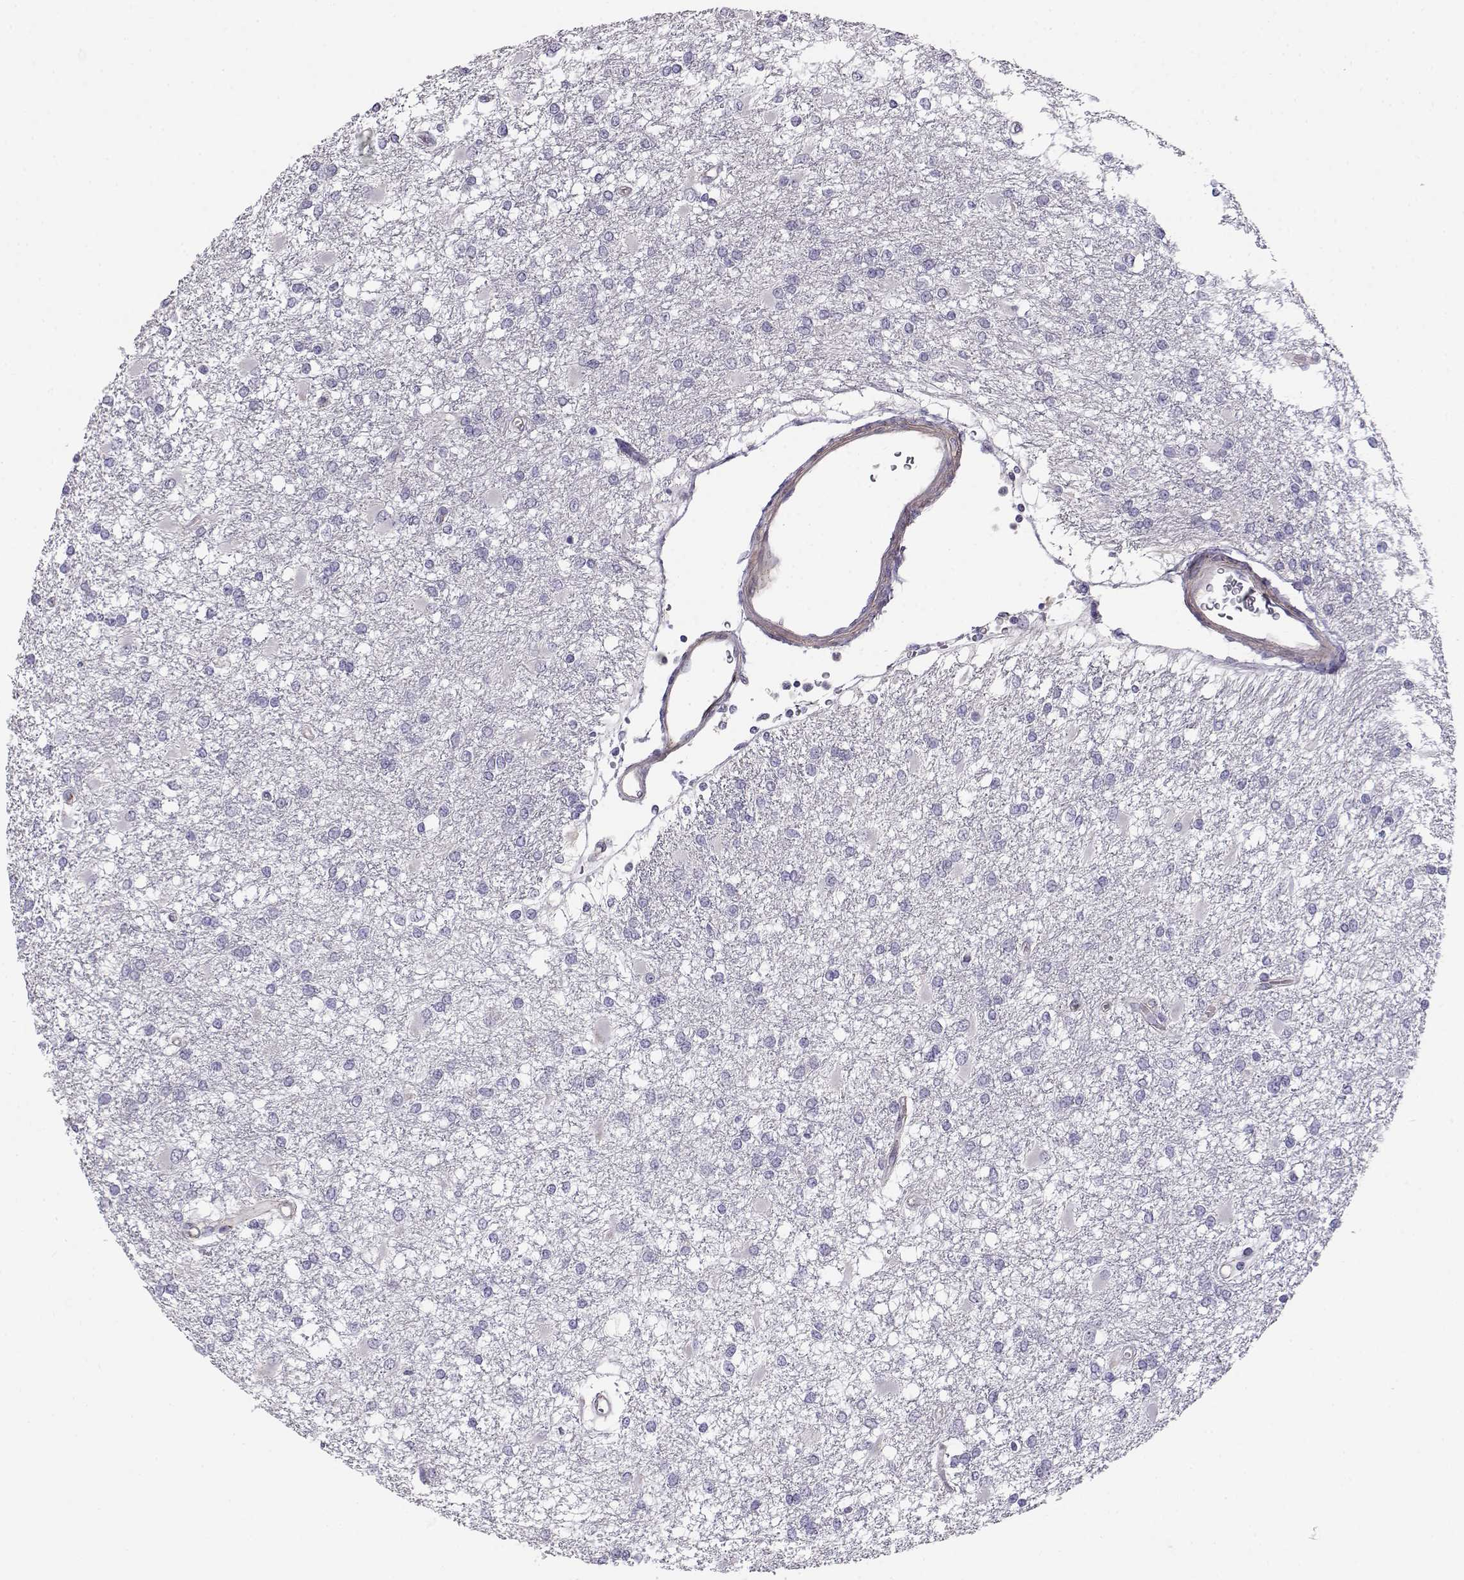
{"staining": {"intensity": "negative", "quantity": "none", "location": "none"}, "tissue": "glioma", "cell_type": "Tumor cells", "image_type": "cancer", "snomed": [{"axis": "morphology", "description": "Glioma, malignant, High grade"}, {"axis": "topography", "description": "Cerebral cortex"}], "caption": "The histopathology image reveals no staining of tumor cells in high-grade glioma (malignant). Nuclei are stained in blue.", "gene": "ENDOU", "patient": {"sex": "male", "age": 79}}